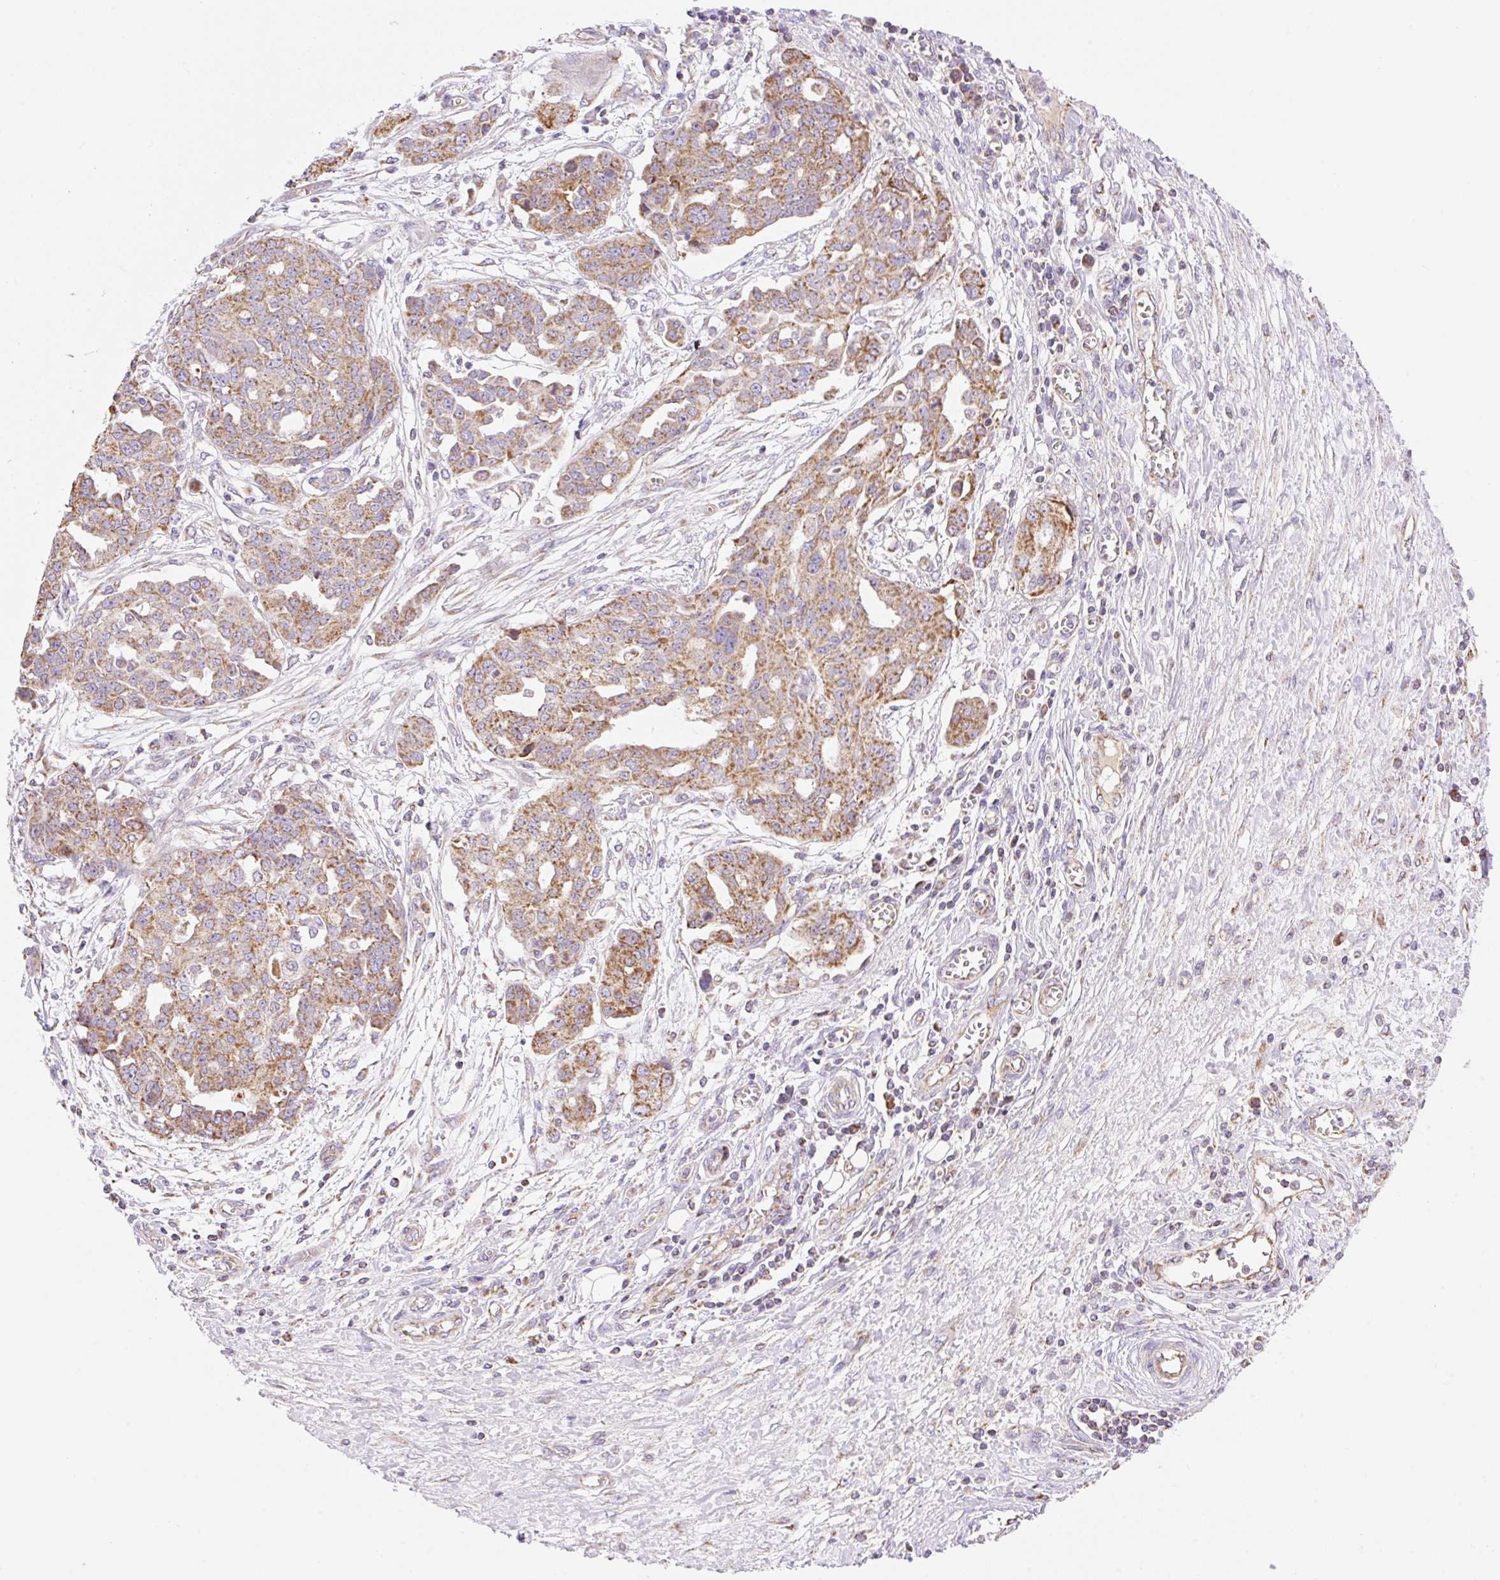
{"staining": {"intensity": "moderate", "quantity": ">75%", "location": "cytoplasmic/membranous"}, "tissue": "ovarian cancer", "cell_type": "Tumor cells", "image_type": "cancer", "snomed": [{"axis": "morphology", "description": "Cystadenocarcinoma, serous, NOS"}, {"axis": "topography", "description": "Soft tissue"}, {"axis": "topography", "description": "Ovary"}], "caption": "High-power microscopy captured an immunohistochemistry image of ovarian cancer (serous cystadenocarcinoma), revealing moderate cytoplasmic/membranous expression in approximately >75% of tumor cells.", "gene": "ESAM", "patient": {"sex": "female", "age": 57}}